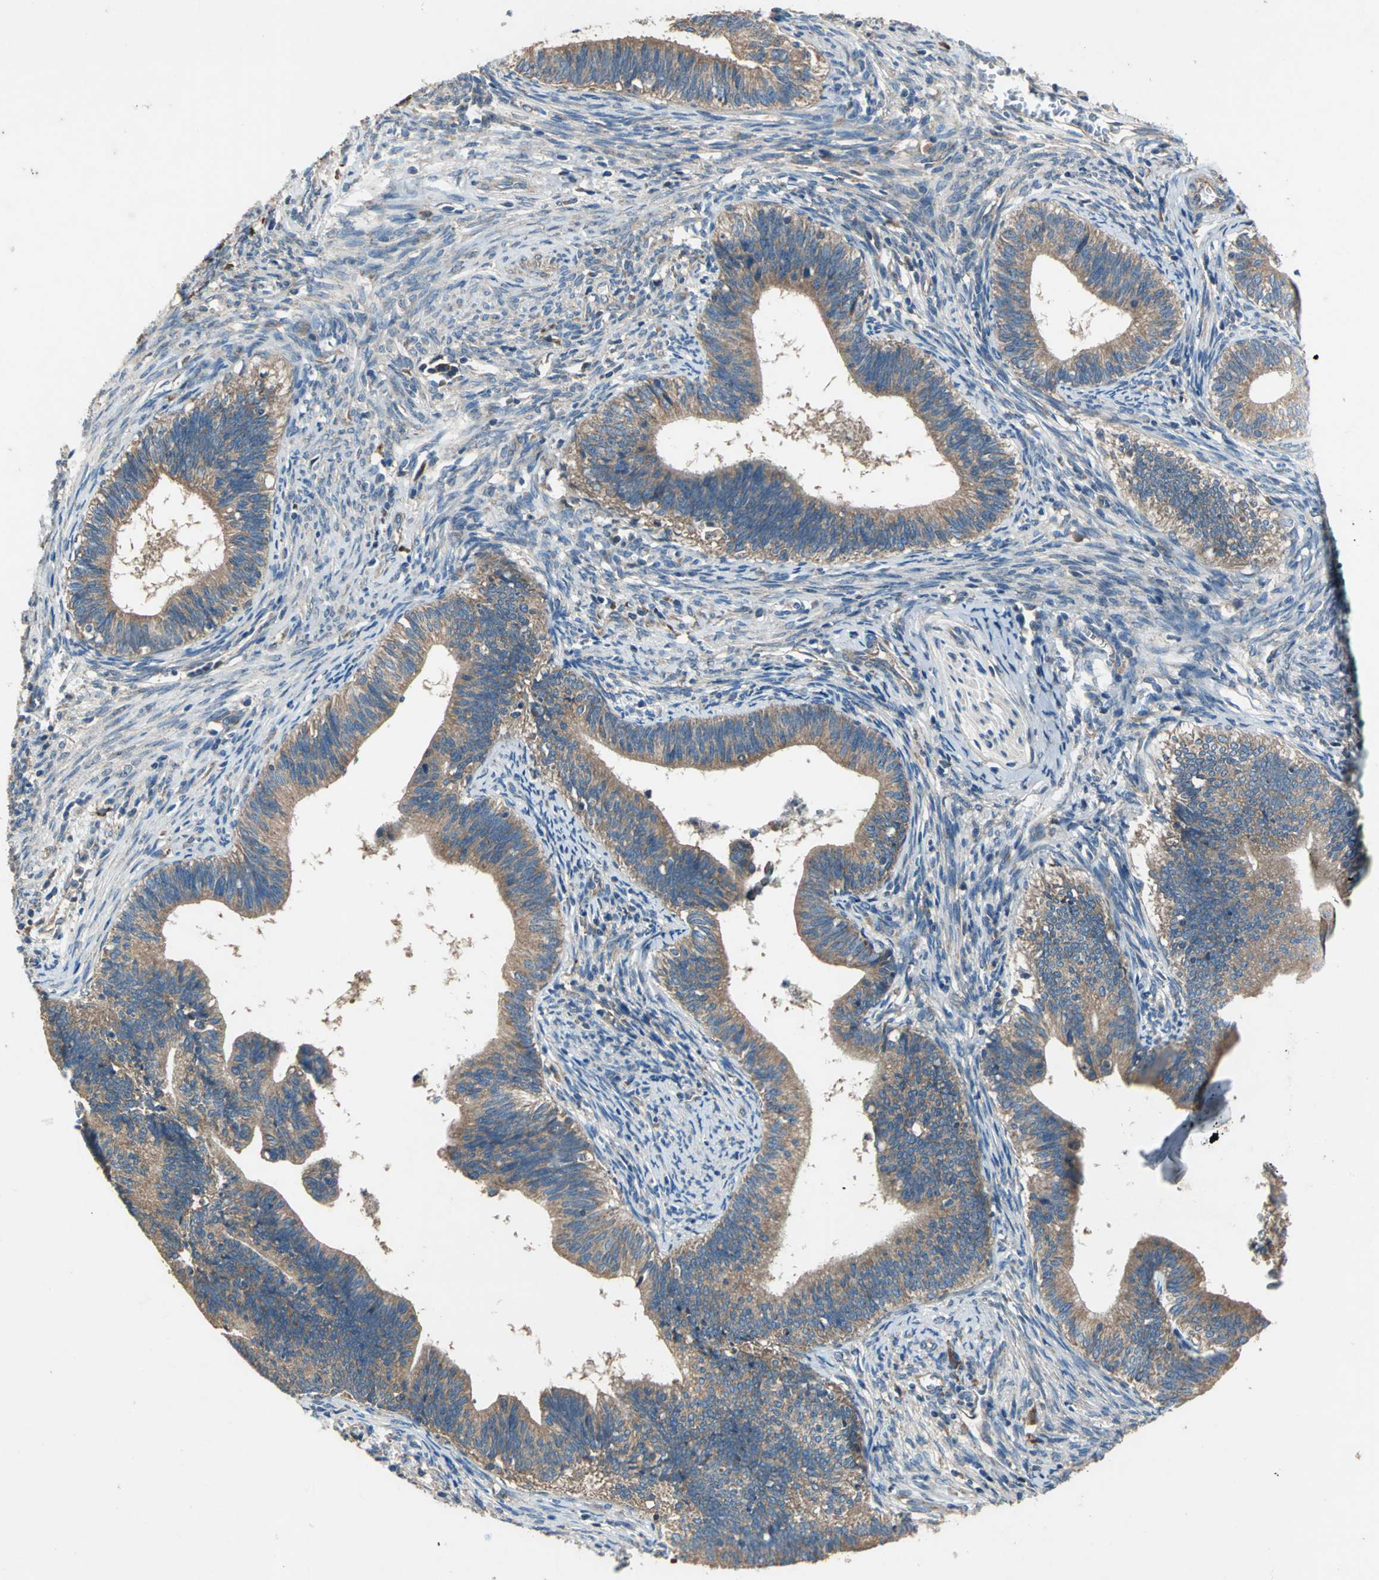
{"staining": {"intensity": "moderate", "quantity": ">75%", "location": "cytoplasmic/membranous"}, "tissue": "cervical cancer", "cell_type": "Tumor cells", "image_type": "cancer", "snomed": [{"axis": "morphology", "description": "Adenocarcinoma, NOS"}, {"axis": "topography", "description": "Cervix"}], "caption": "Tumor cells display moderate cytoplasmic/membranous expression in about >75% of cells in adenocarcinoma (cervical).", "gene": "HEPH", "patient": {"sex": "female", "age": 44}}